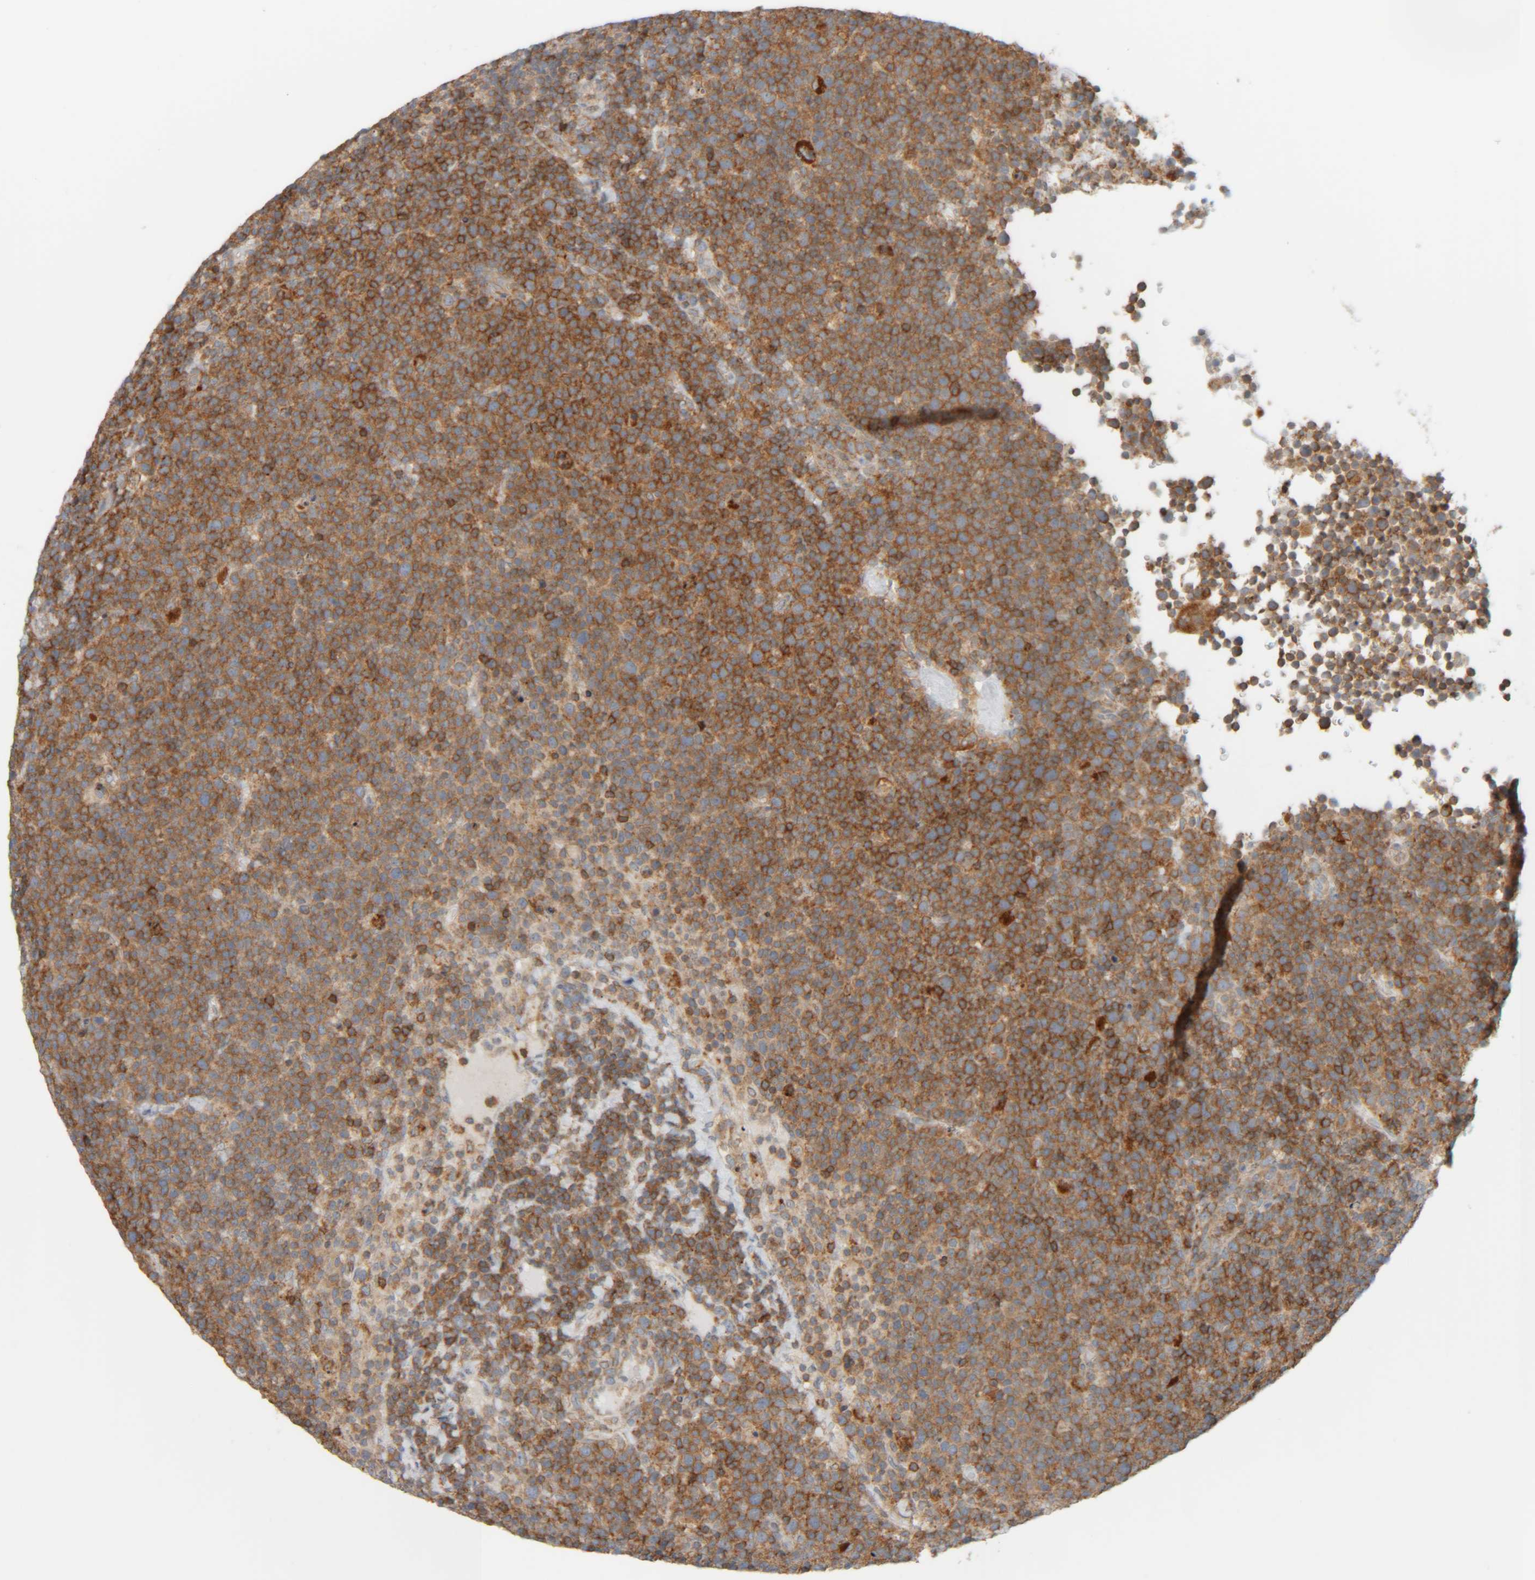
{"staining": {"intensity": "strong", "quantity": ">75%", "location": "cytoplasmic/membranous"}, "tissue": "lymphoma", "cell_type": "Tumor cells", "image_type": "cancer", "snomed": [{"axis": "morphology", "description": "Malignant lymphoma, non-Hodgkin's type, High grade"}, {"axis": "topography", "description": "Lymph node"}], "caption": "A brown stain shows strong cytoplasmic/membranous positivity of a protein in human lymphoma tumor cells.", "gene": "CCDC57", "patient": {"sex": "male", "age": 61}}